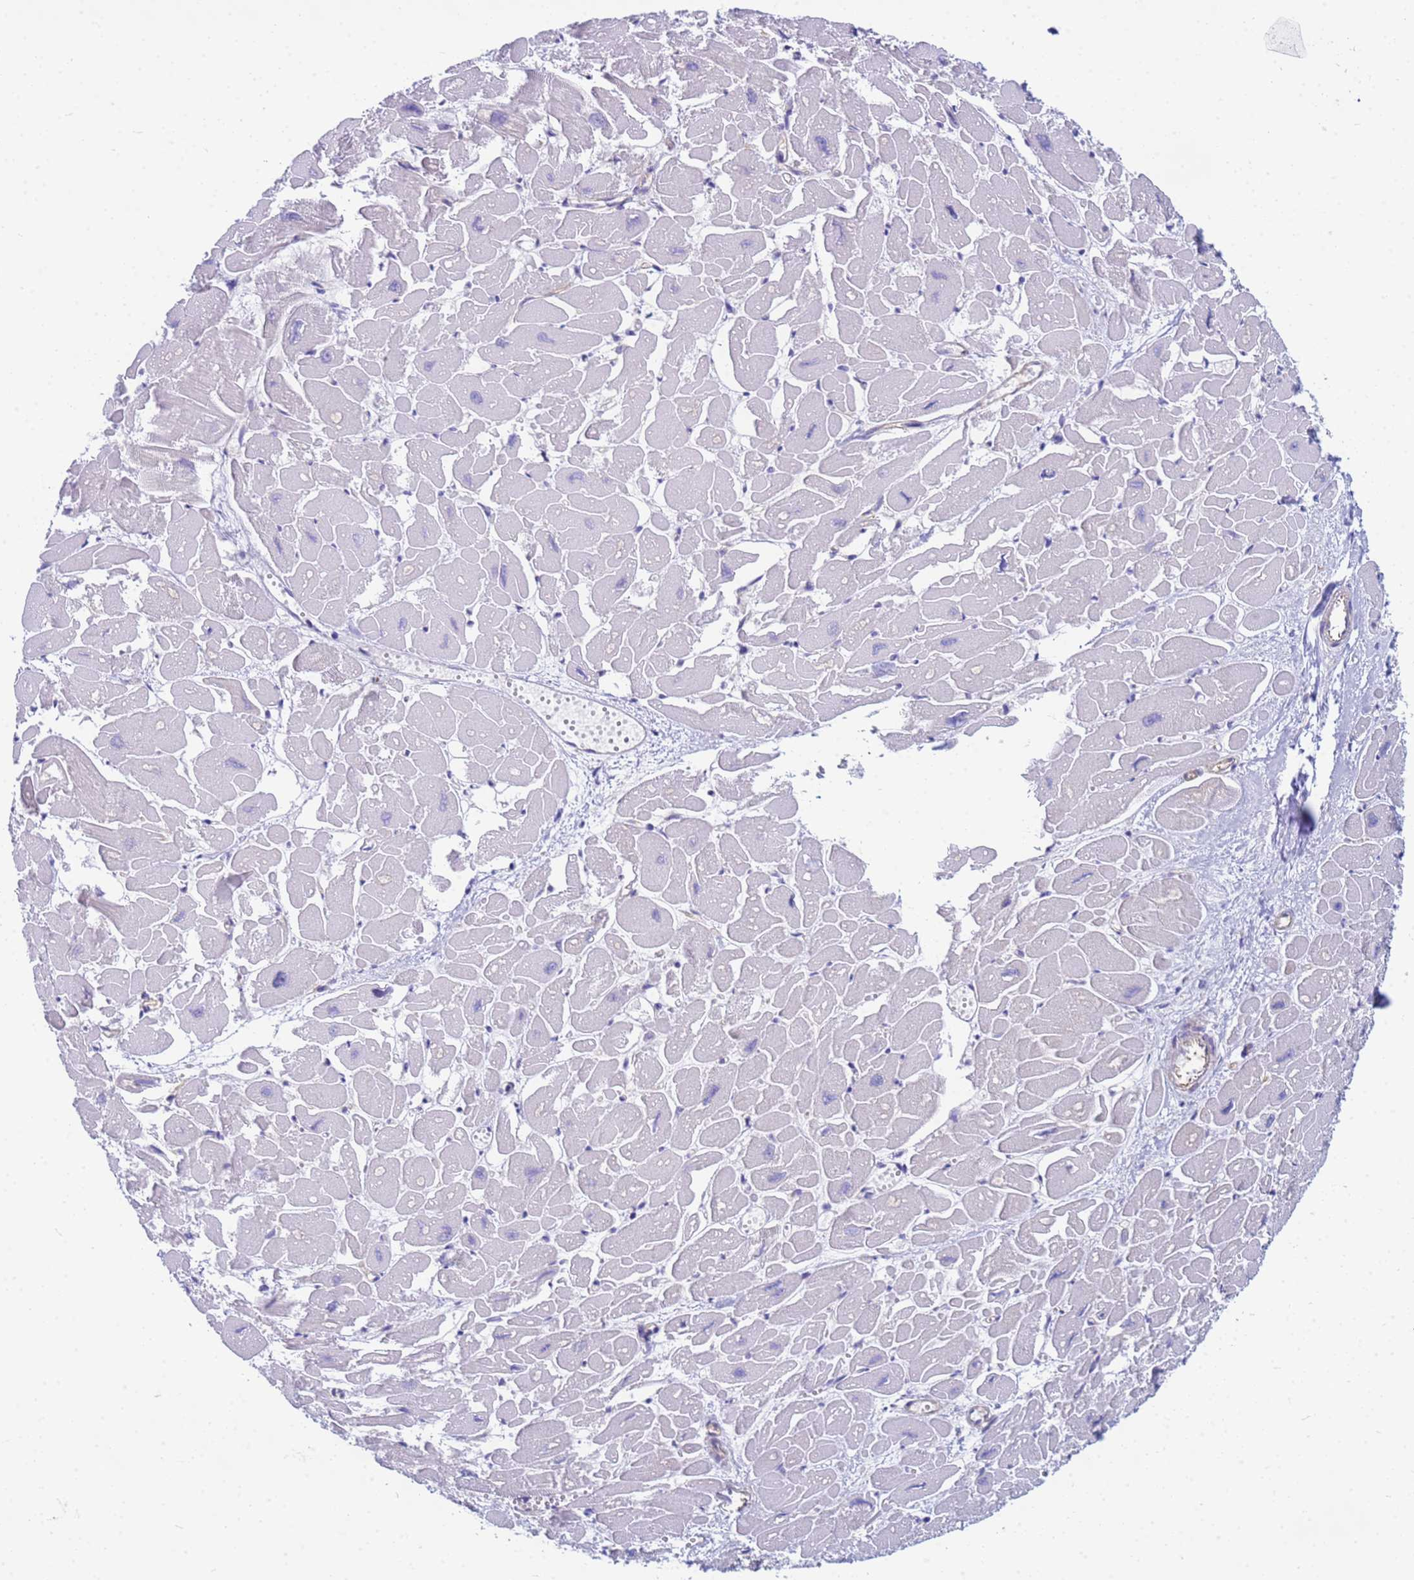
{"staining": {"intensity": "weak", "quantity": "<25%", "location": "cytoplasmic/membranous"}, "tissue": "heart muscle", "cell_type": "Cardiomyocytes", "image_type": "normal", "snomed": [{"axis": "morphology", "description": "Normal tissue, NOS"}, {"axis": "topography", "description": "Heart"}], "caption": "An immunohistochemistry image of normal heart muscle is shown. There is no staining in cardiomyocytes of heart muscle. (Brightfield microscopy of DAB (3,3'-diaminobenzidine) immunohistochemistry (IHC) at high magnification).", "gene": "UBXN2B", "patient": {"sex": "male", "age": 54}}